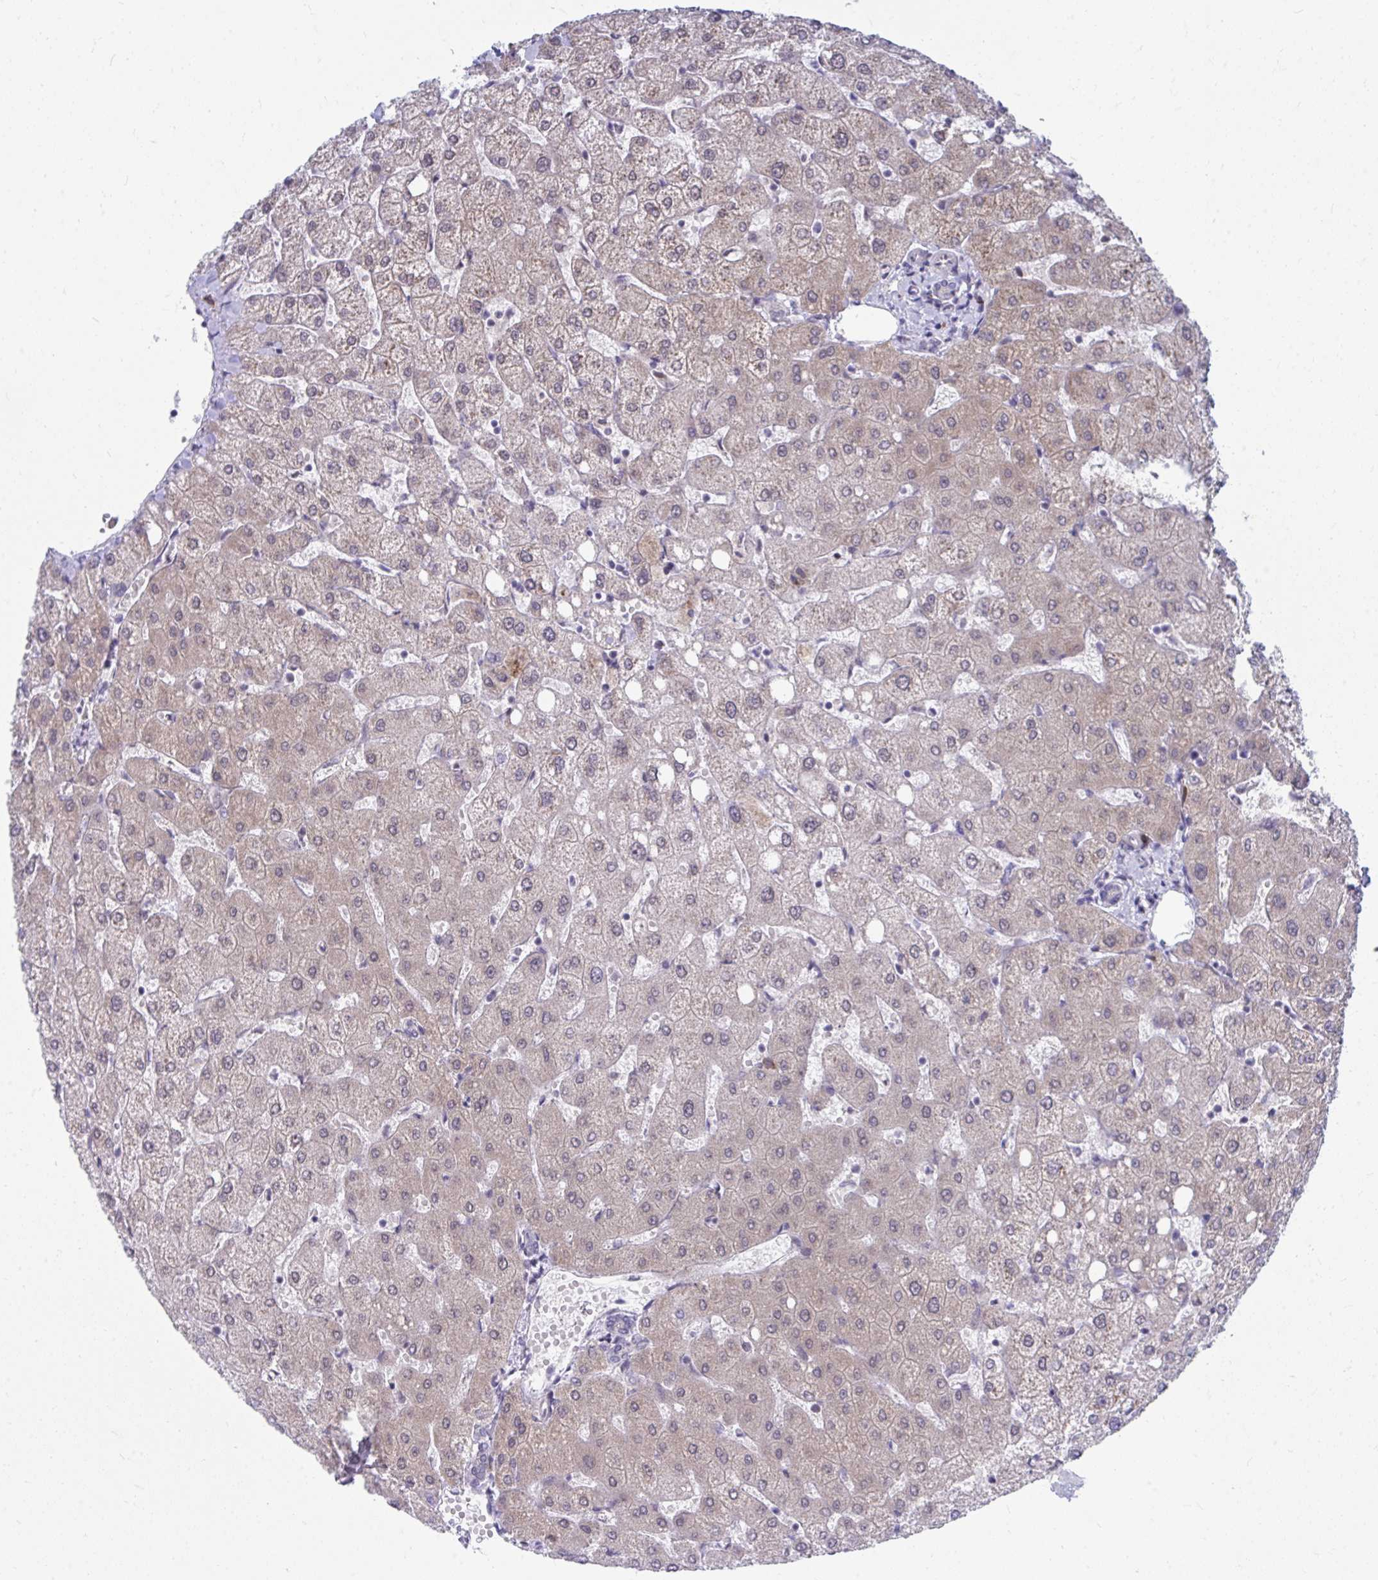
{"staining": {"intensity": "negative", "quantity": "none", "location": "none"}, "tissue": "liver", "cell_type": "Cholangiocytes", "image_type": "normal", "snomed": [{"axis": "morphology", "description": "Normal tissue, NOS"}, {"axis": "topography", "description": "Liver"}], "caption": "Protein analysis of normal liver displays no significant expression in cholangiocytes. The staining was performed using DAB to visualize the protein expression in brown, while the nuclei were stained in blue with hematoxylin (Magnification: 20x).", "gene": "SELENON", "patient": {"sex": "female", "age": 54}}